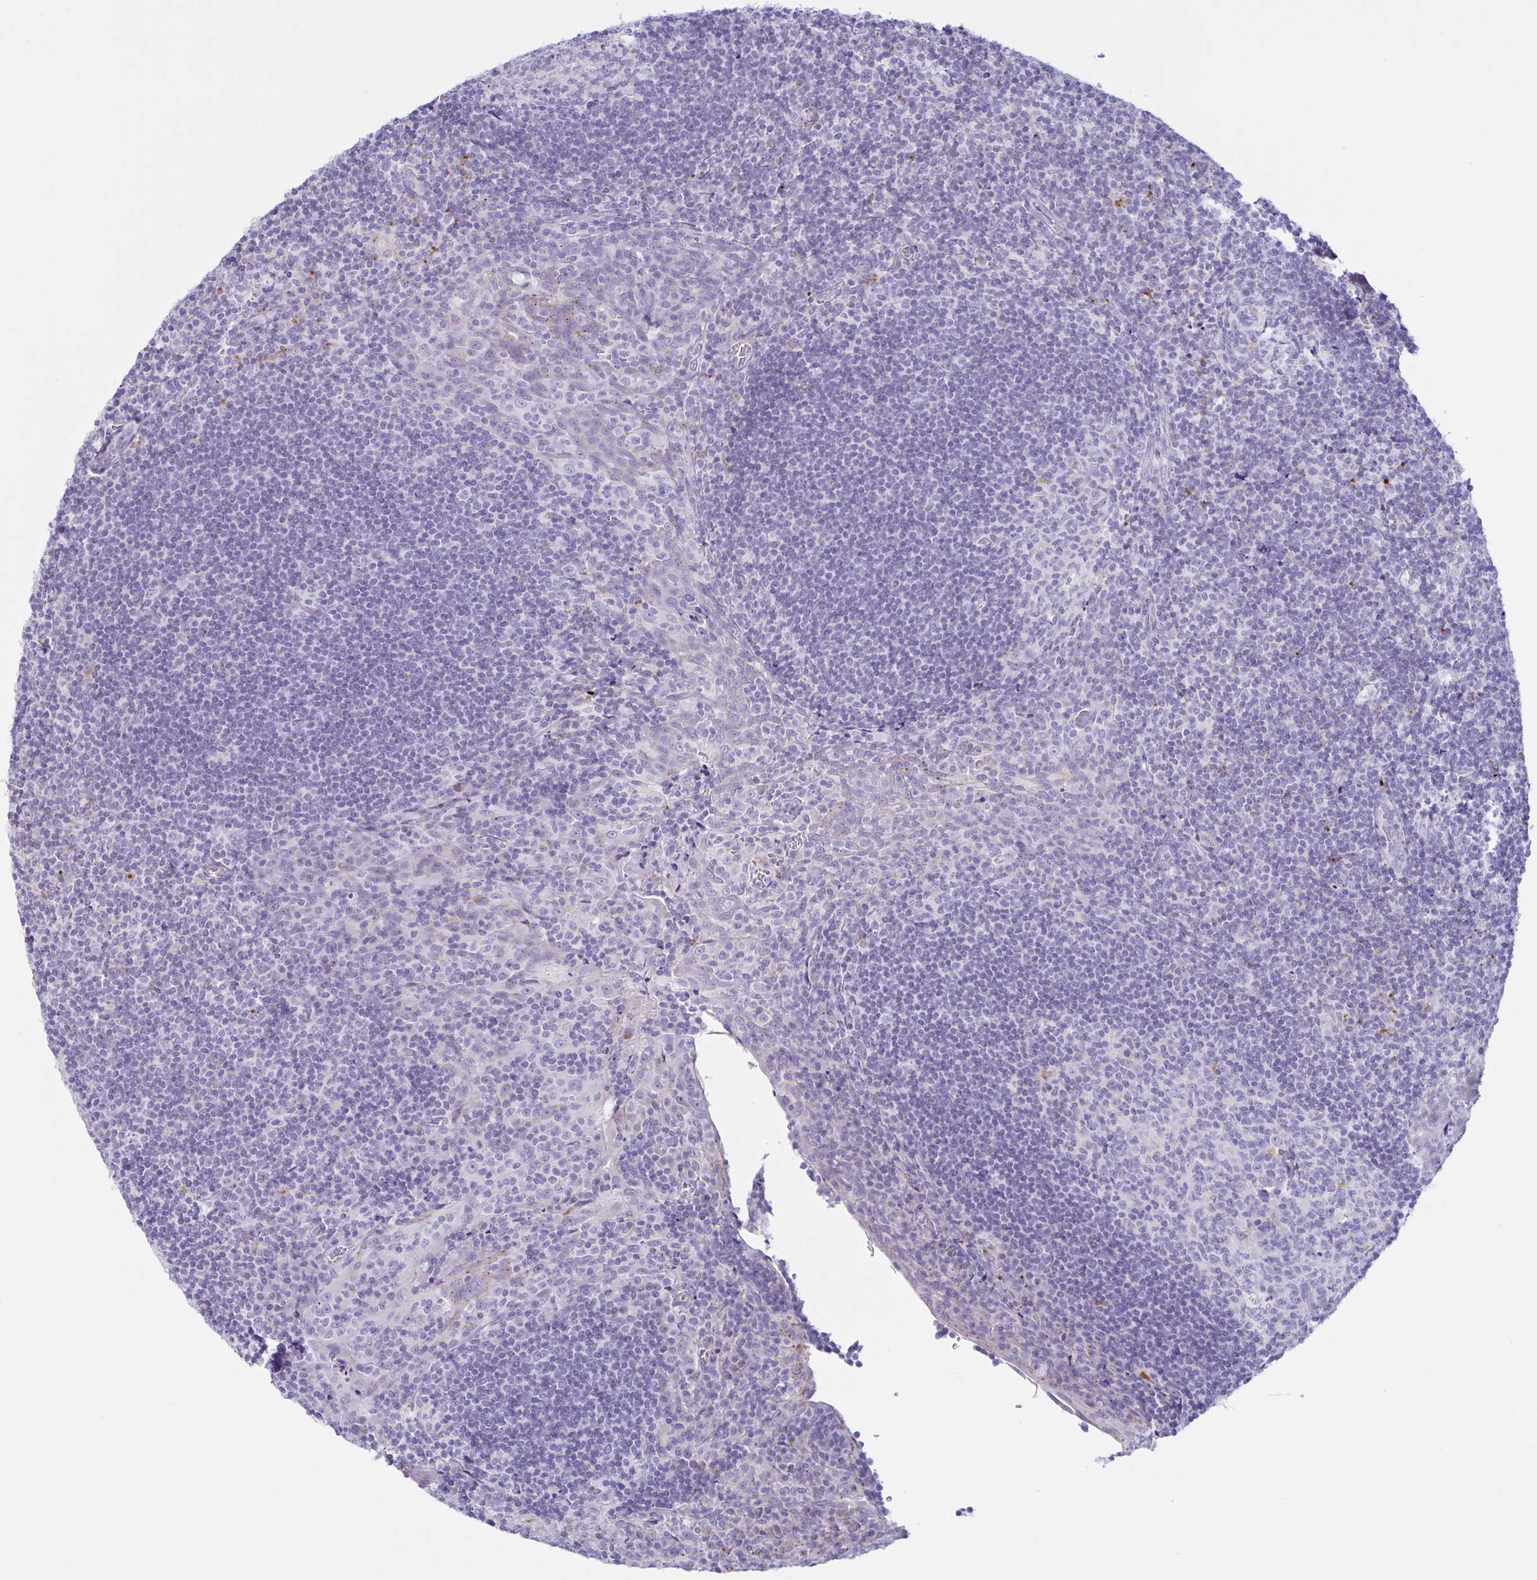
{"staining": {"intensity": "negative", "quantity": "none", "location": "none"}, "tissue": "tonsil", "cell_type": "Germinal center cells", "image_type": "normal", "snomed": [{"axis": "morphology", "description": "Normal tissue, NOS"}, {"axis": "topography", "description": "Tonsil"}], "caption": "Immunohistochemical staining of unremarkable human tonsil exhibits no significant positivity in germinal center cells.", "gene": "XCL1", "patient": {"sex": "male", "age": 17}}